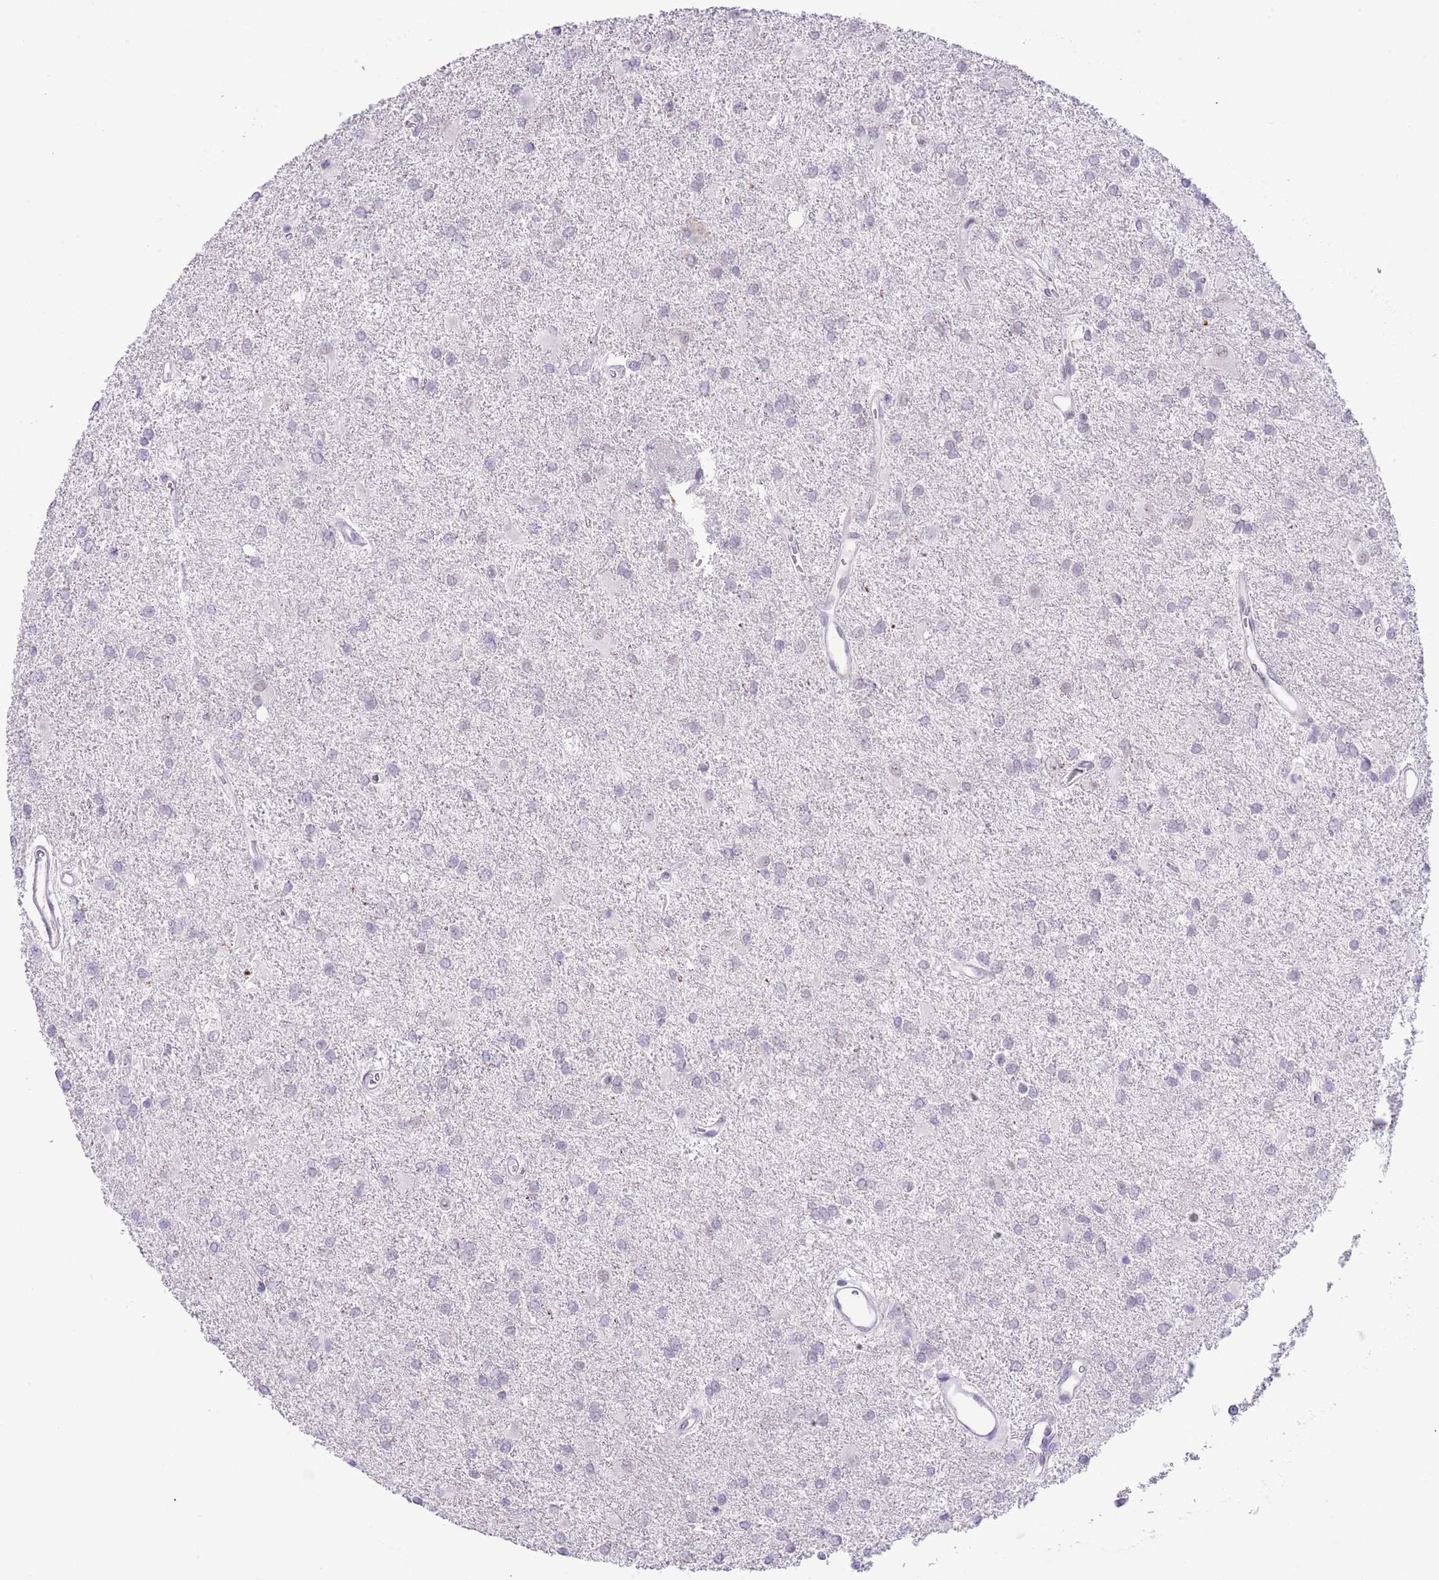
{"staining": {"intensity": "negative", "quantity": "none", "location": "none"}, "tissue": "glioma", "cell_type": "Tumor cells", "image_type": "cancer", "snomed": [{"axis": "morphology", "description": "Glioma, malignant, High grade"}, {"axis": "topography", "description": "Brain"}], "caption": "An immunohistochemistry image of glioma is shown. There is no staining in tumor cells of glioma.", "gene": "MIDN", "patient": {"sex": "female", "age": 50}}